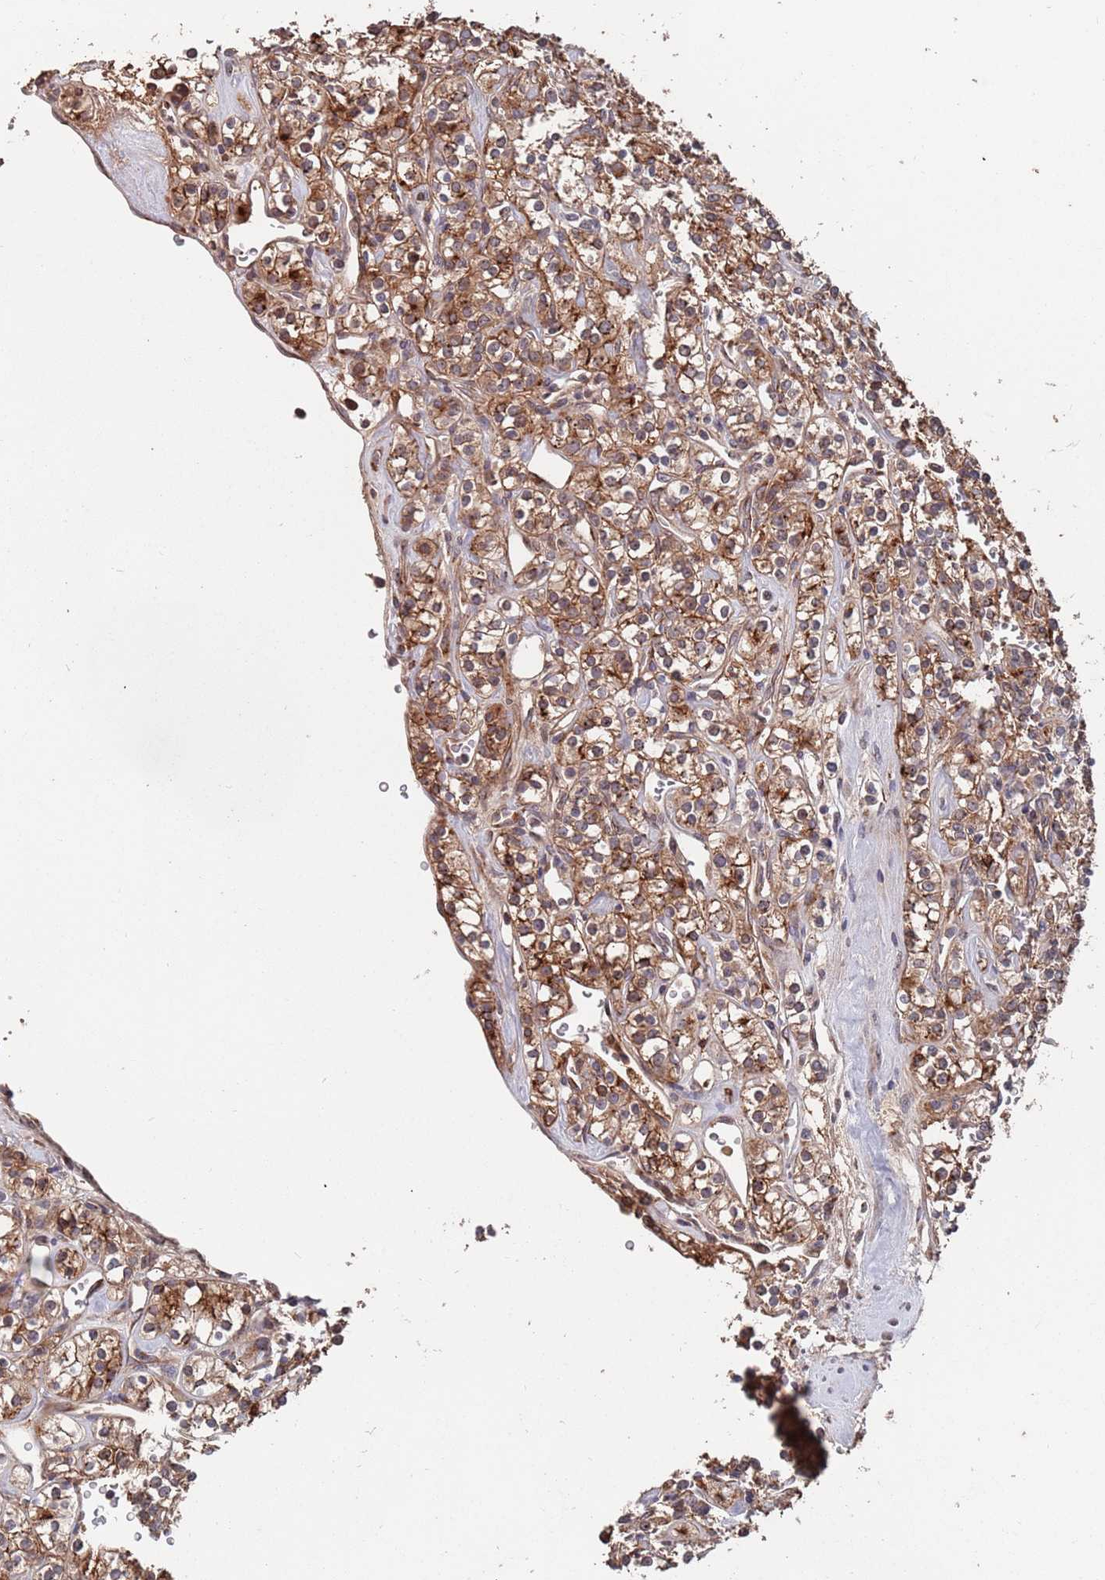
{"staining": {"intensity": "moderate", "quantity": ">75%", "location": "cytoplasmic/membranous"}, "tissue": "renal cancer", "cell_type": "Tumor cells", "image_type": "cancer", "snomed": [{"axis": "morphology", "description": "Adenocarcinoma, NOS"}, {"axis": "topography", "description": "Kidney"}], "caption": "Renal adenocarcinoma stained with a protein marker shows moderate staining in tumor cells.", "gene": "UNC45A", "patient": {"sex": "male", "age": 77}}